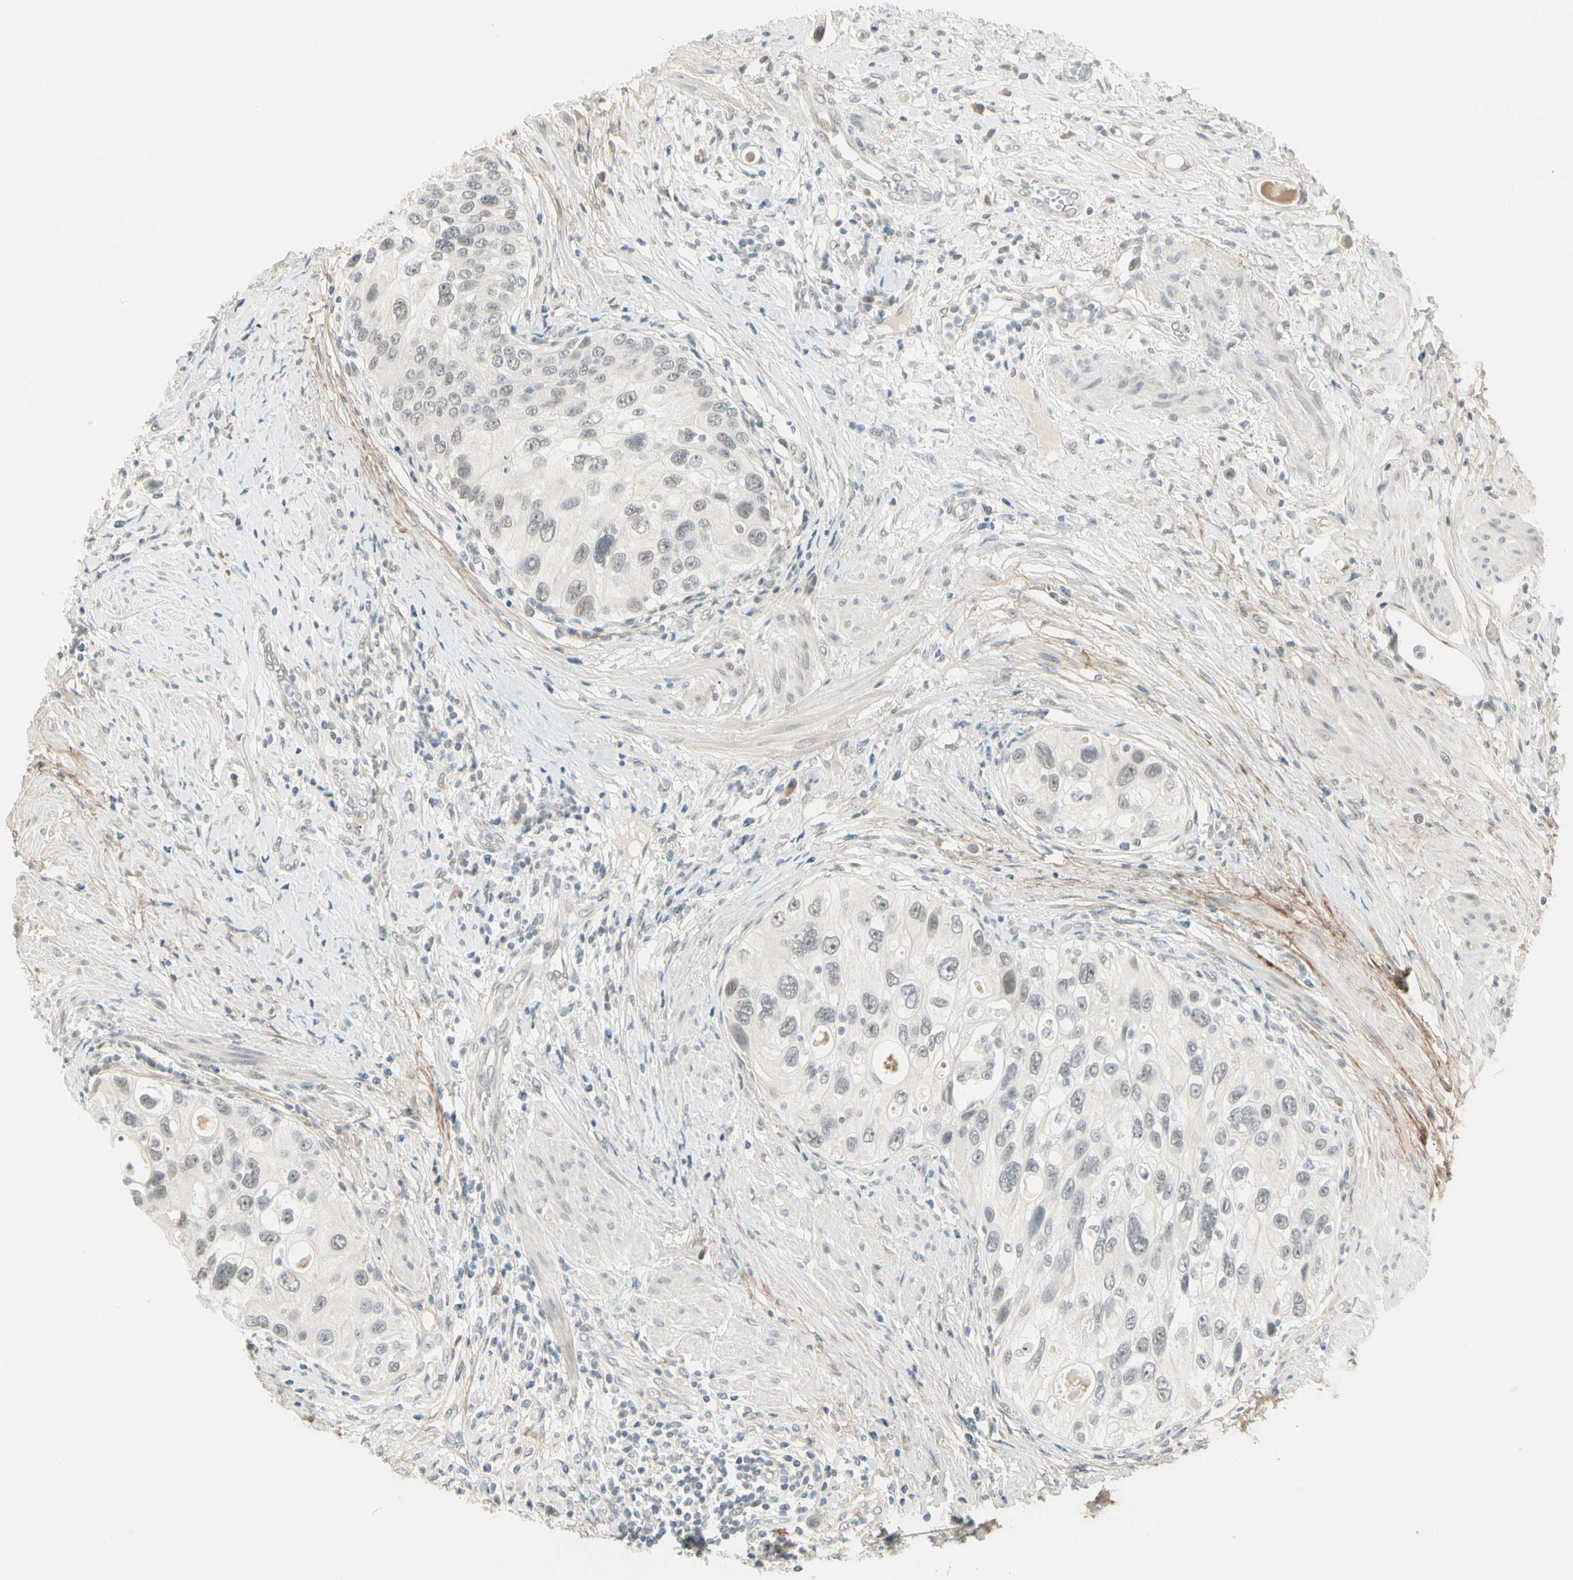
{"staining": {"intensity": "negative", "quantity": "none", "location": "none"}, "tissue": "urothelial cancer", "cell_type": "Tumor cells", "image_type": "cancer", "snomed": [{"axis": "morphology", "description": "Urothelial carcinoma, High grade"}, {"axis": "topography", "description": "Urinary bladder"}], "caption": "This photomicrograph is of urothelial cancer stained with immunohistochemistry to label a protein in brown with the nuclei are counter-stained blue. There is no positivity in tumor cells.", "gene": "ASPN", "patient": {"sex": "female", "age": 56}}